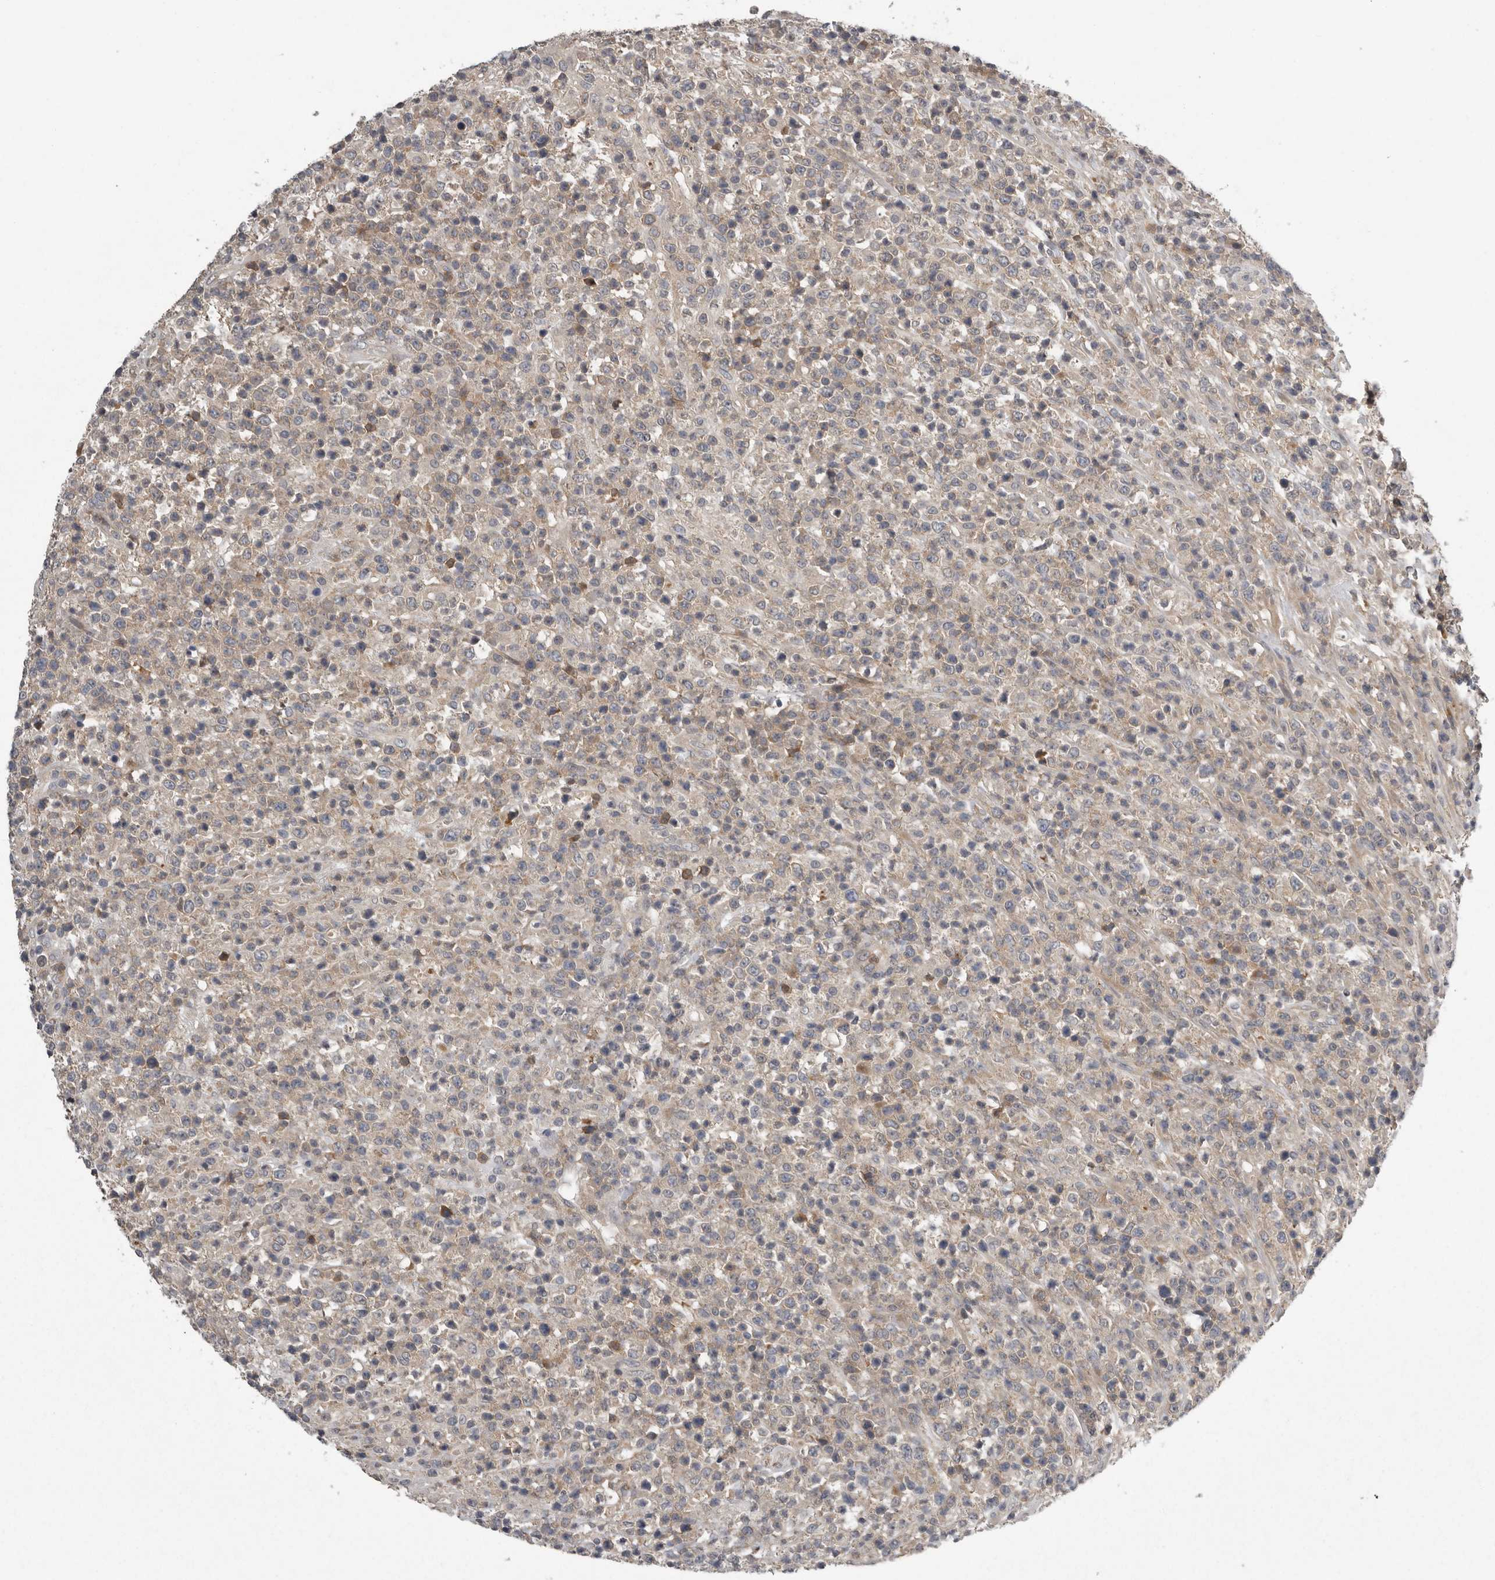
{"staining": {"intensity": "weak", "quantity": "25%-75%", "location": "cytoplasmic/membranous"}, "tissue": "lymphoma", "cell_type": "Tumor cells", "image_type": "cancer", "snomed": [{"axis": "morphology", "description": "Malignant lymphoma, non-Hodgkin's type, High grade"}, {"axis": "topography", "description": "Colon"}], "caption": "Immunohistochemical staining of human malignant lymphoma, non-Hodgkin's type (high-grade) exhibits low levels of weak cytoplasmic/membranous positivity in about 25%-75% of tumor cells. Nuclei are stained in blue.", "gene": "RALGPS2", "patient": {"sex": "female", "age": 53}}